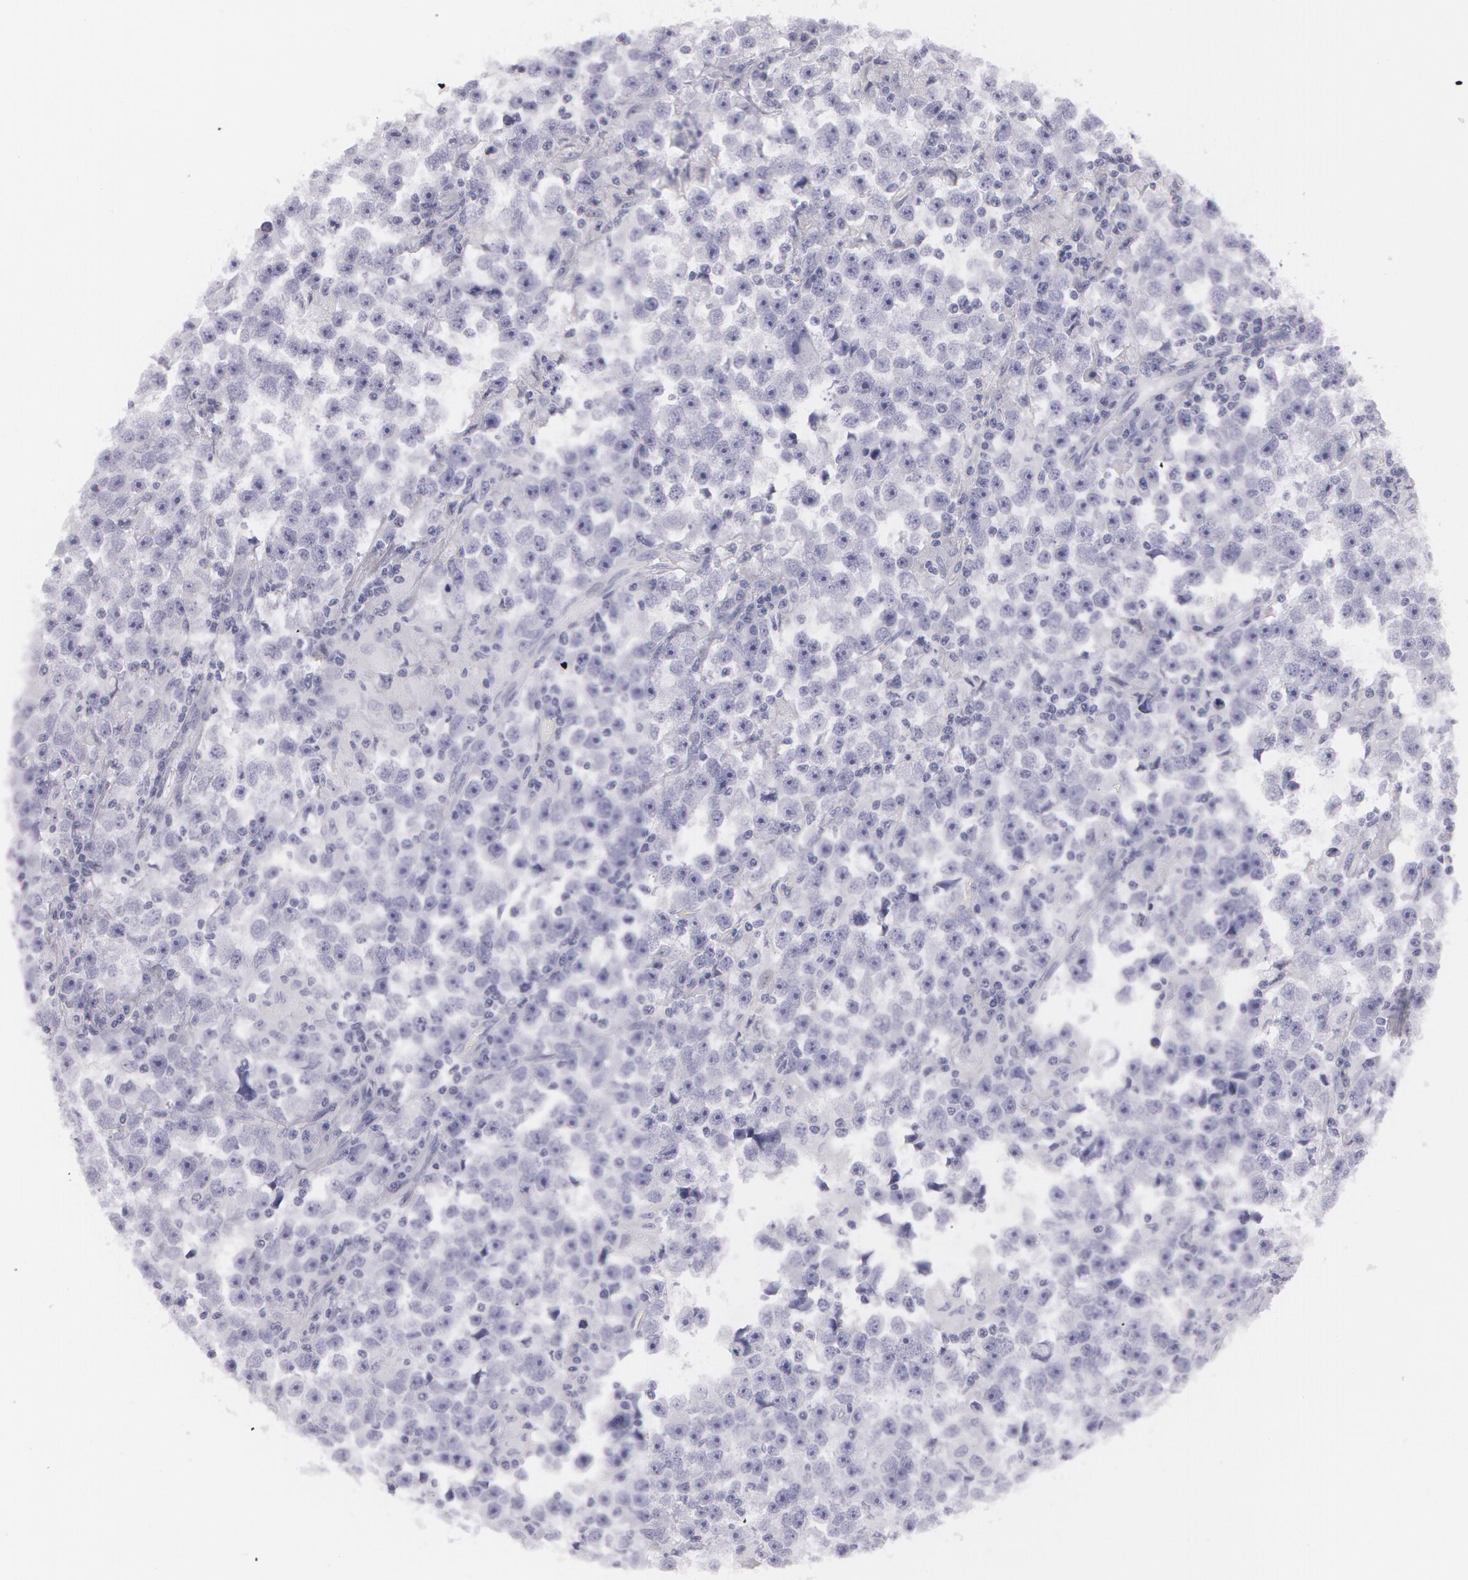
{"staining": {"intensity": "negative", "quantity": "none", "location": "none"}, "tissue": "testis cancer", "cell_type": "Tumor cells", "image_type": "cancer", "snomed": [{"axis": "morphology", "description": "Seminoma, NOS"}, {"axis": "topography", "description": "Testis"}], "caption": "Immunohistochemistry histopathology image of human seminoma (testis) stained for a protein (brown), which exhibits no positivity in tumor cells. (DAB immunohistochemistry with hematoxylin counter stain).", "gene": "AMACR", "patient": {"sex": "male", "age": 33}}